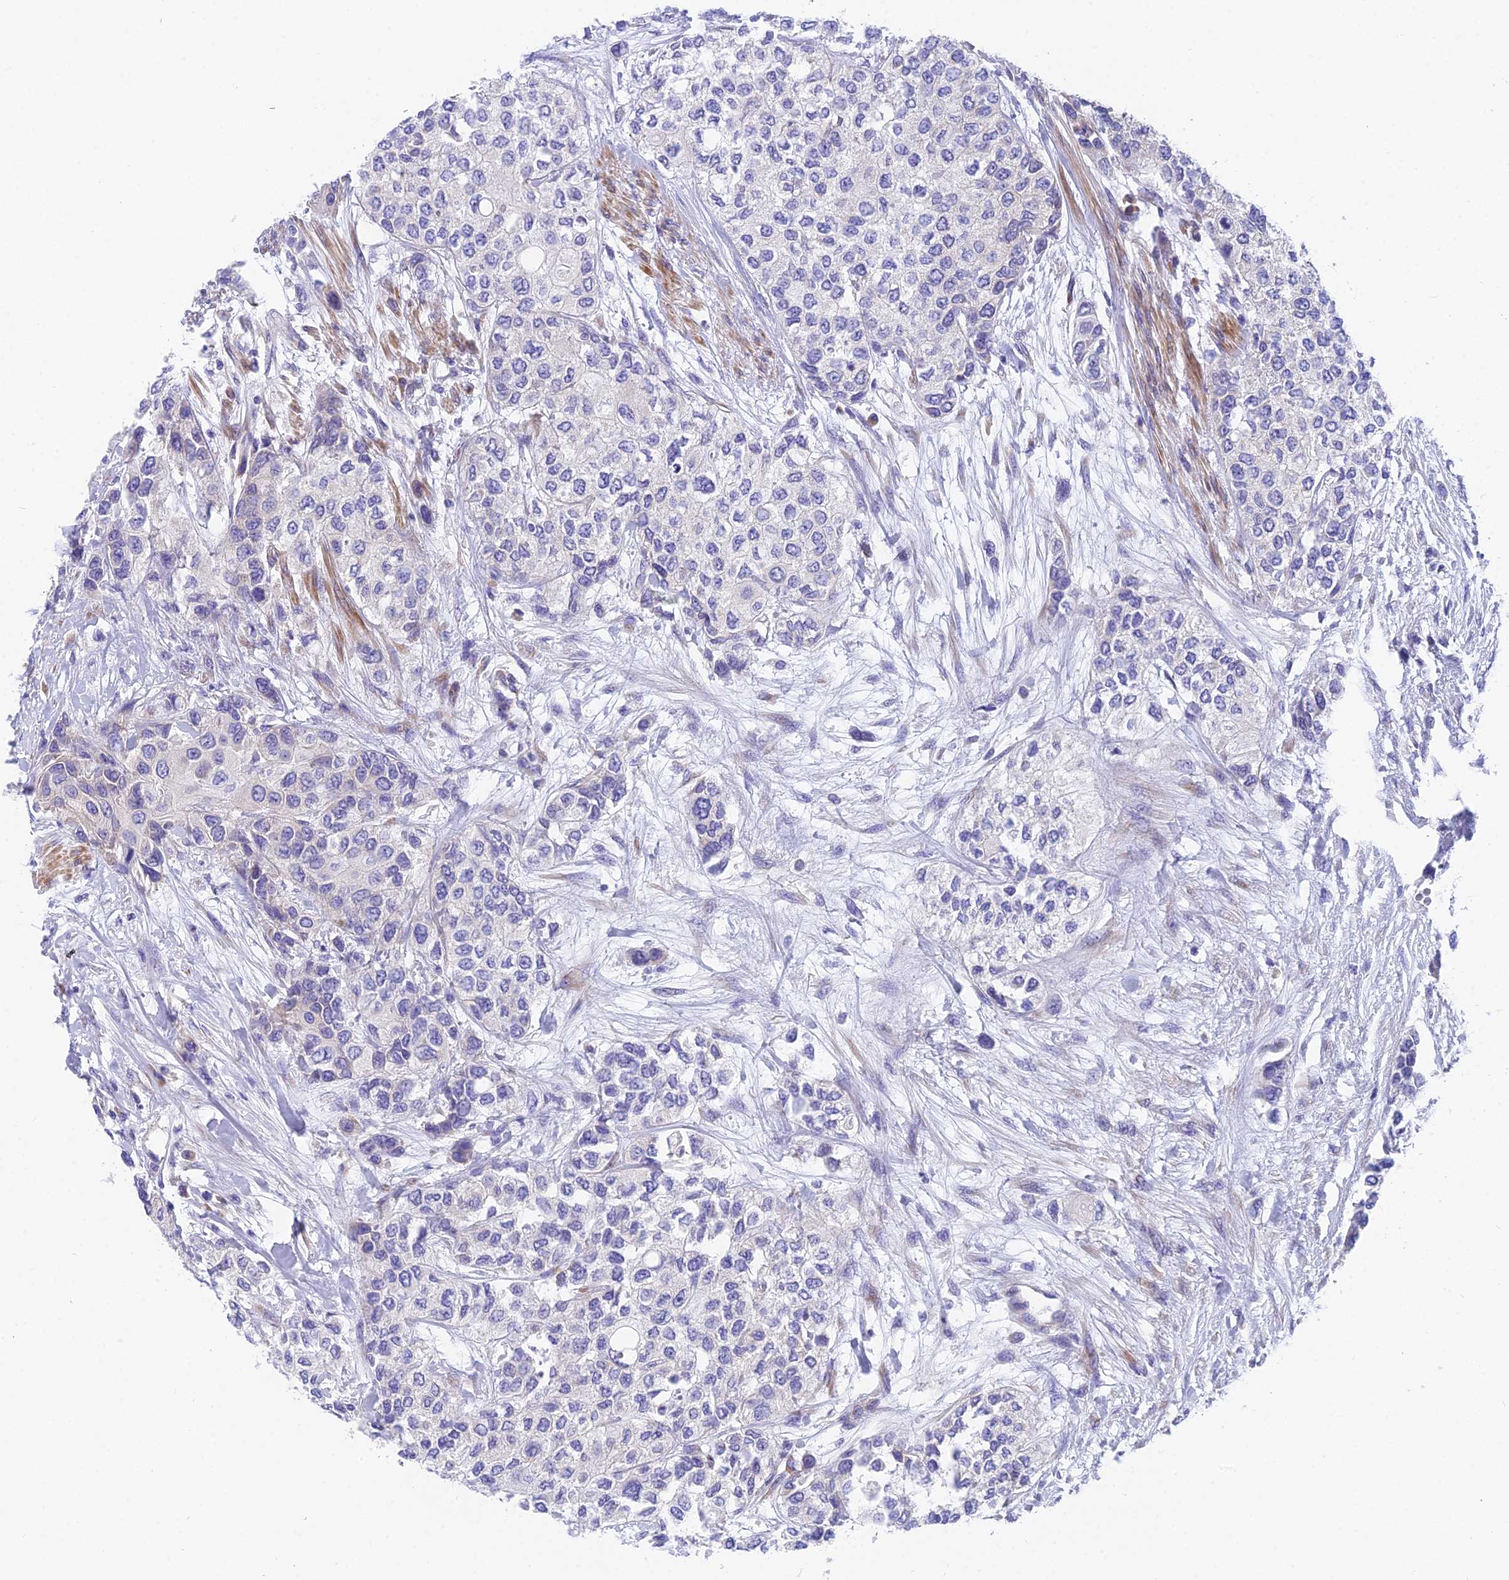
{"staining": {"intensity": "negative", "quantity": "none", "location": "none"}, "tissue": "urothelial cancer", "cell_type": "Tumor cells", "image_type": "cancer", "snomed": [{"axis": "morphology", "description": "Urothelial carcinoma, High grade"}, {"axis": "topography", "description": "Urinary bladder"}], "caption": "Protein analysis of high-grade urothelial carcinoma displays no significant positivity in tumor cells.", "gene": "MVB12A", "patient": {"sex": "female", "age": 56}}